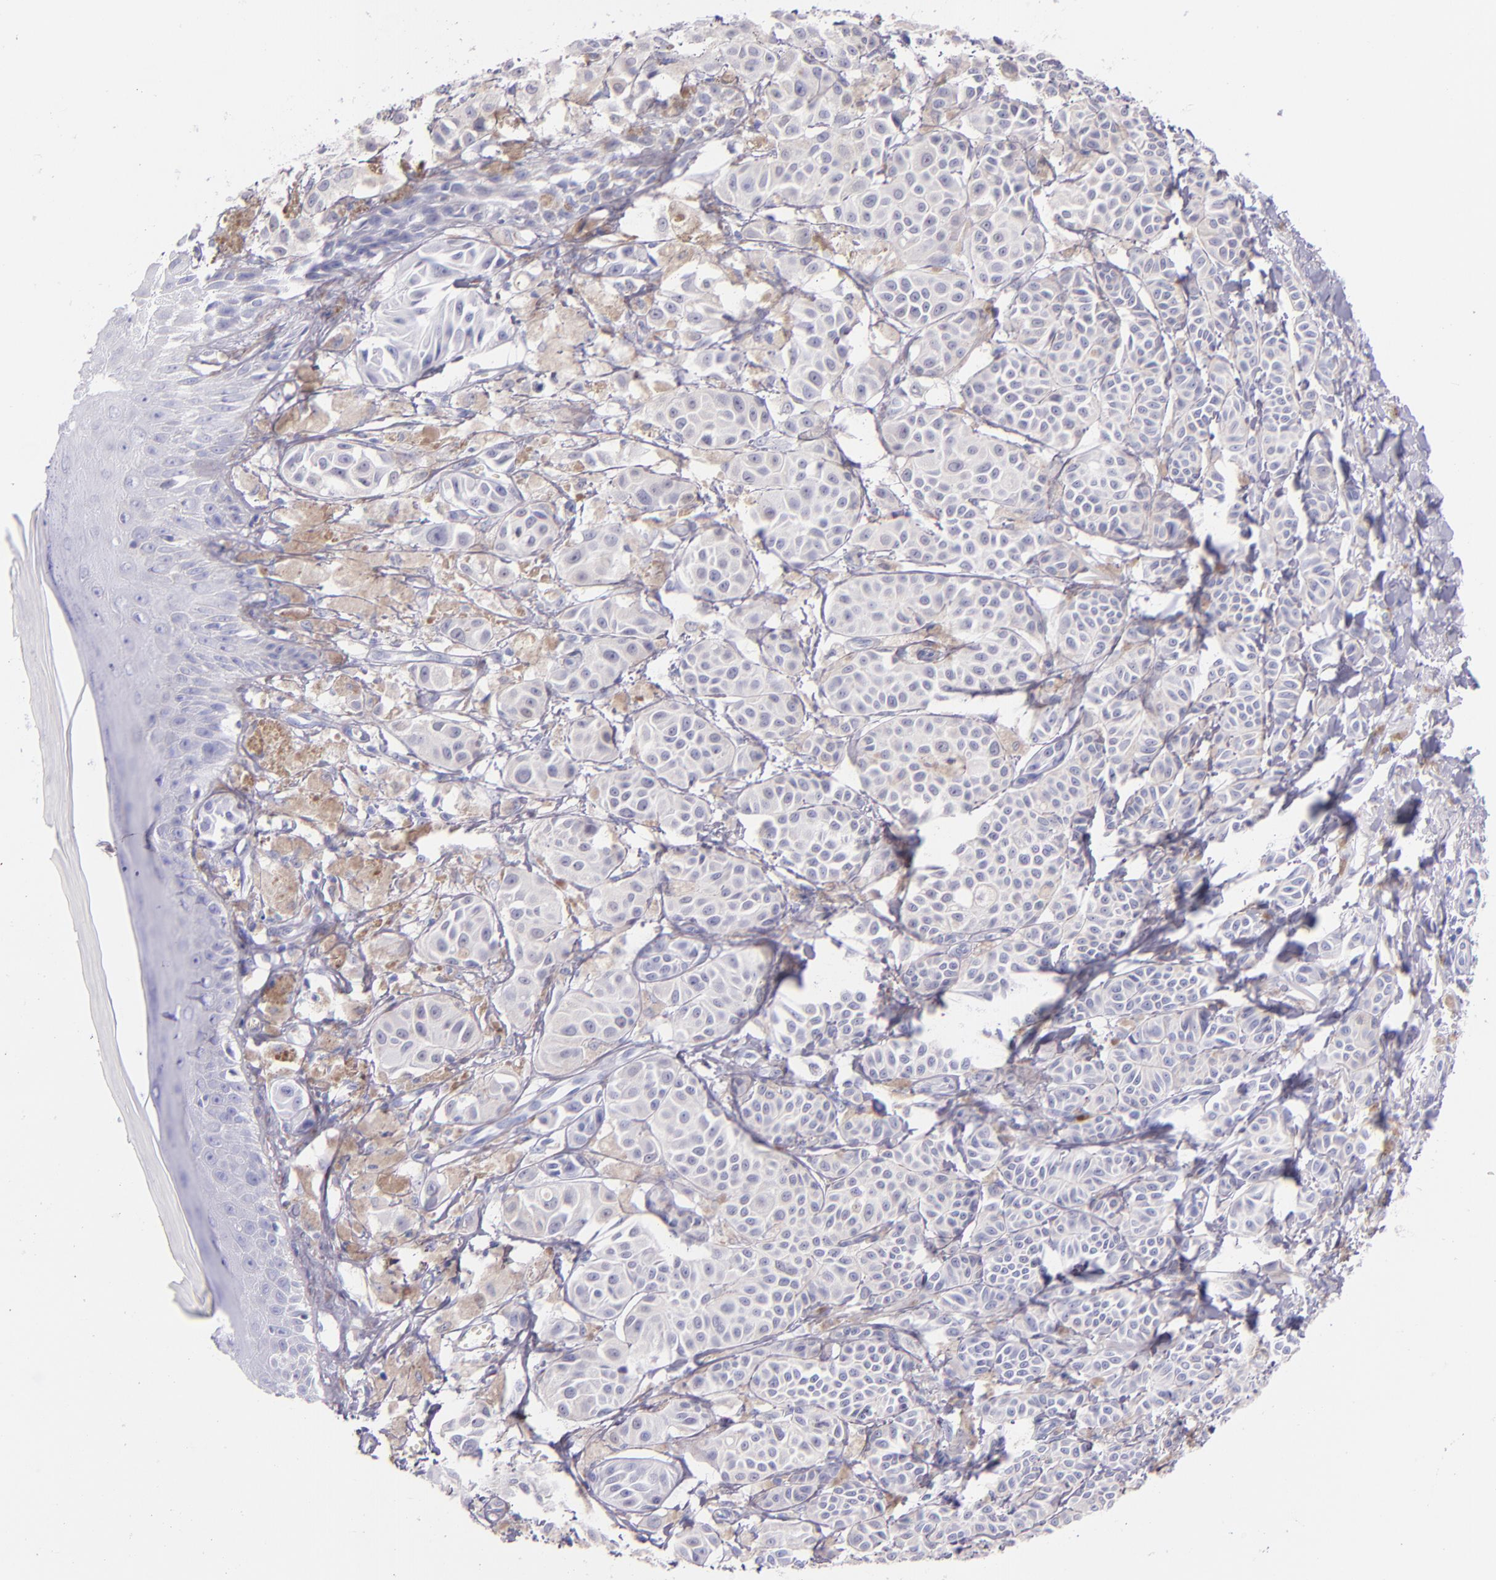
{"staining": {"intensity": "negative", "quantity": "none", "location": "none"}, "tissue": "melanoma", "cell_type": "Tumor cells", "image_type": "cancer", "snomed": [{"axis": "morphology", "description": "Malignant melanoma, NOS"}, {"axis": "topography", "description": "Skin"}], "caption": "A high-resolution photomicrograph shows immunohistochemistry (IHC) staining of malignant melanoma, which displays no significant staining in tumor cells.", "gene": "SFTPB", "patient": {"sex": "male", "age": 76}}